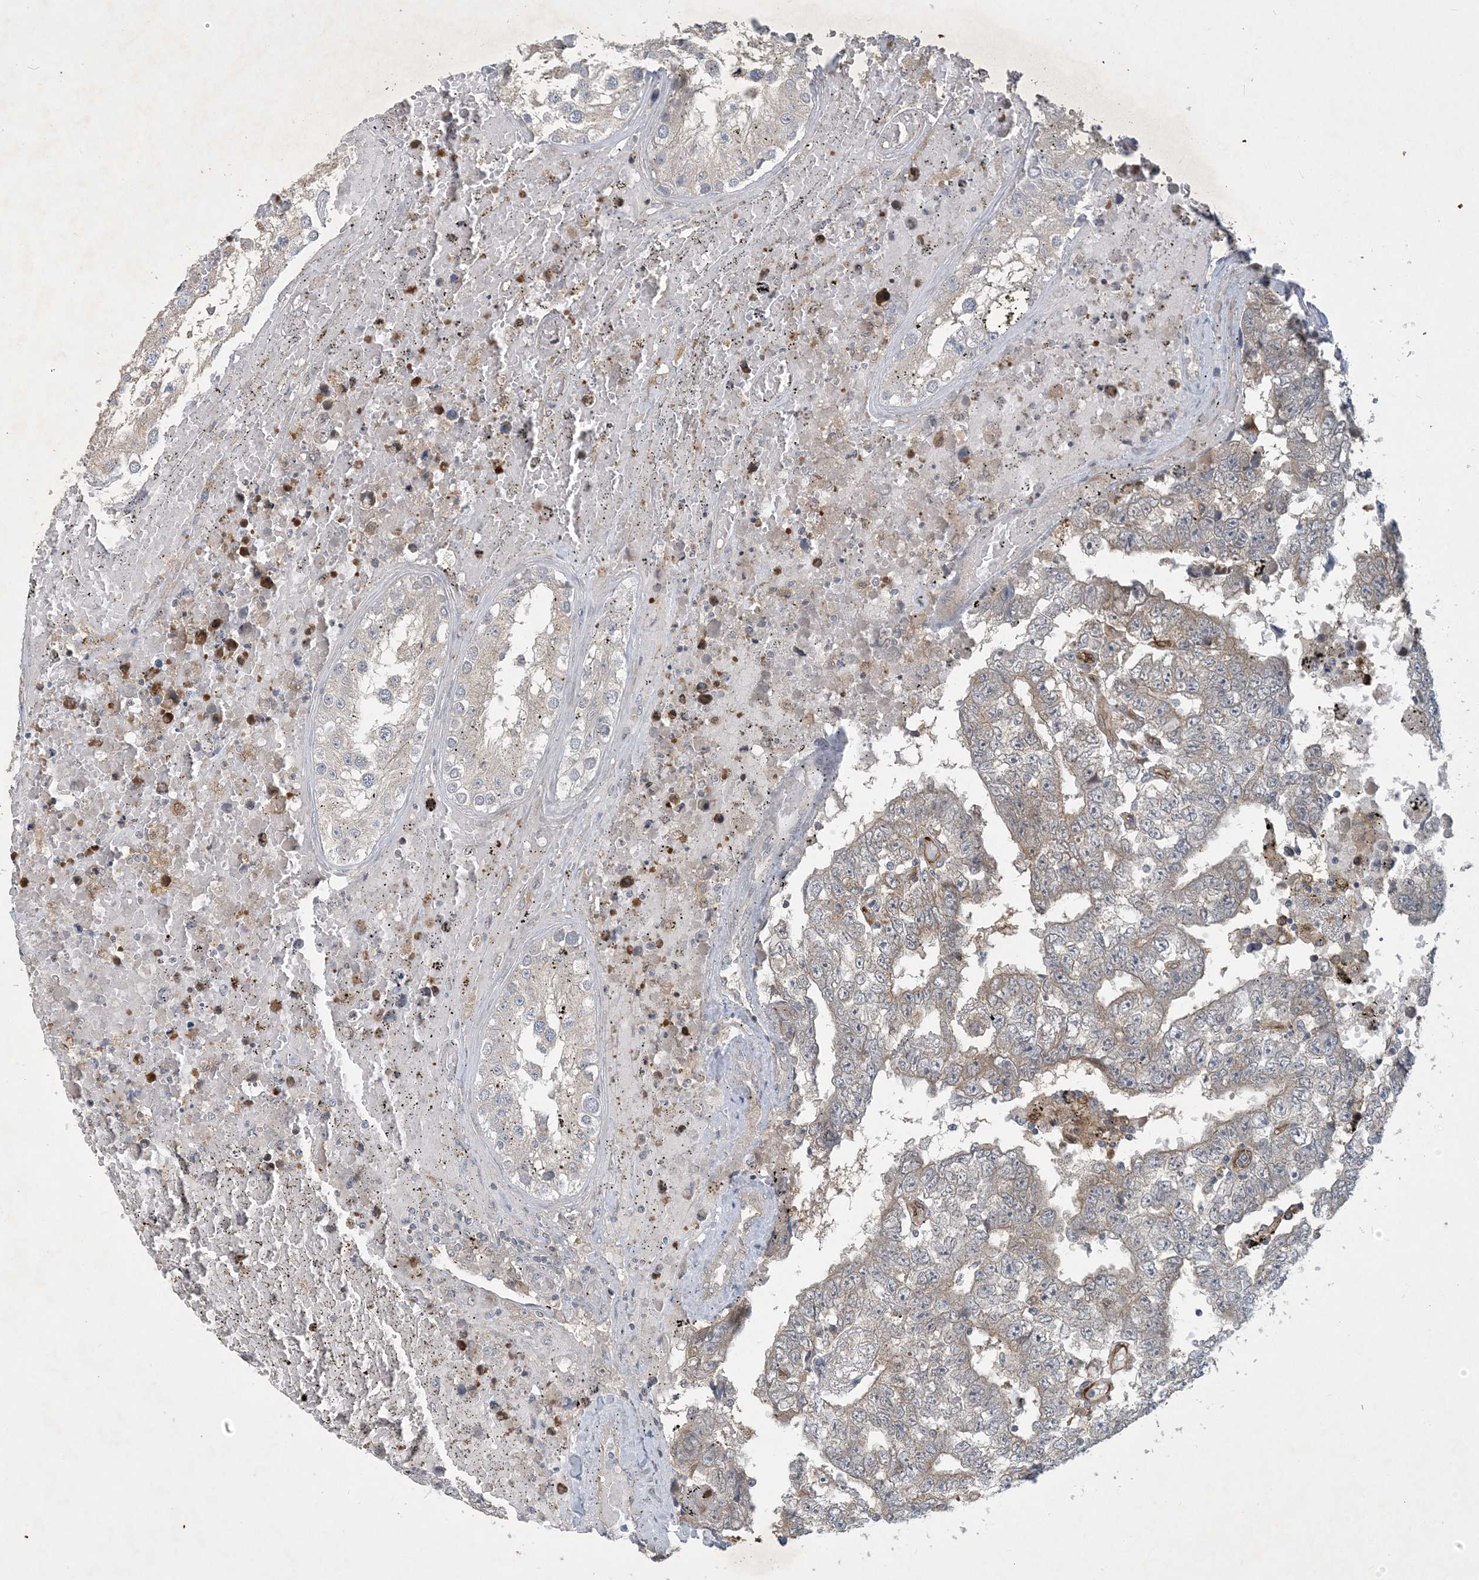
{"staining": {"intensity": "moderate", "quantity": "<25%", "location": "cytoplasmic/membranous"}, "tissue": "testis cancer", "cell_type": "Tumor cells", "image_type": "cancer", "snomed": [{"axis": "morphology", "description": "Carcinoma, Embryonal, NOS"}, {"axis": "topography", "description": "Testis"}], "caption": "Moderate cytoplasmic/membranous staining is identified in approximately <25% of tumor cells in testis embryonal carcinoma.", "gene": "CDS1", "patient": {"sex": "male", "age": 25}}